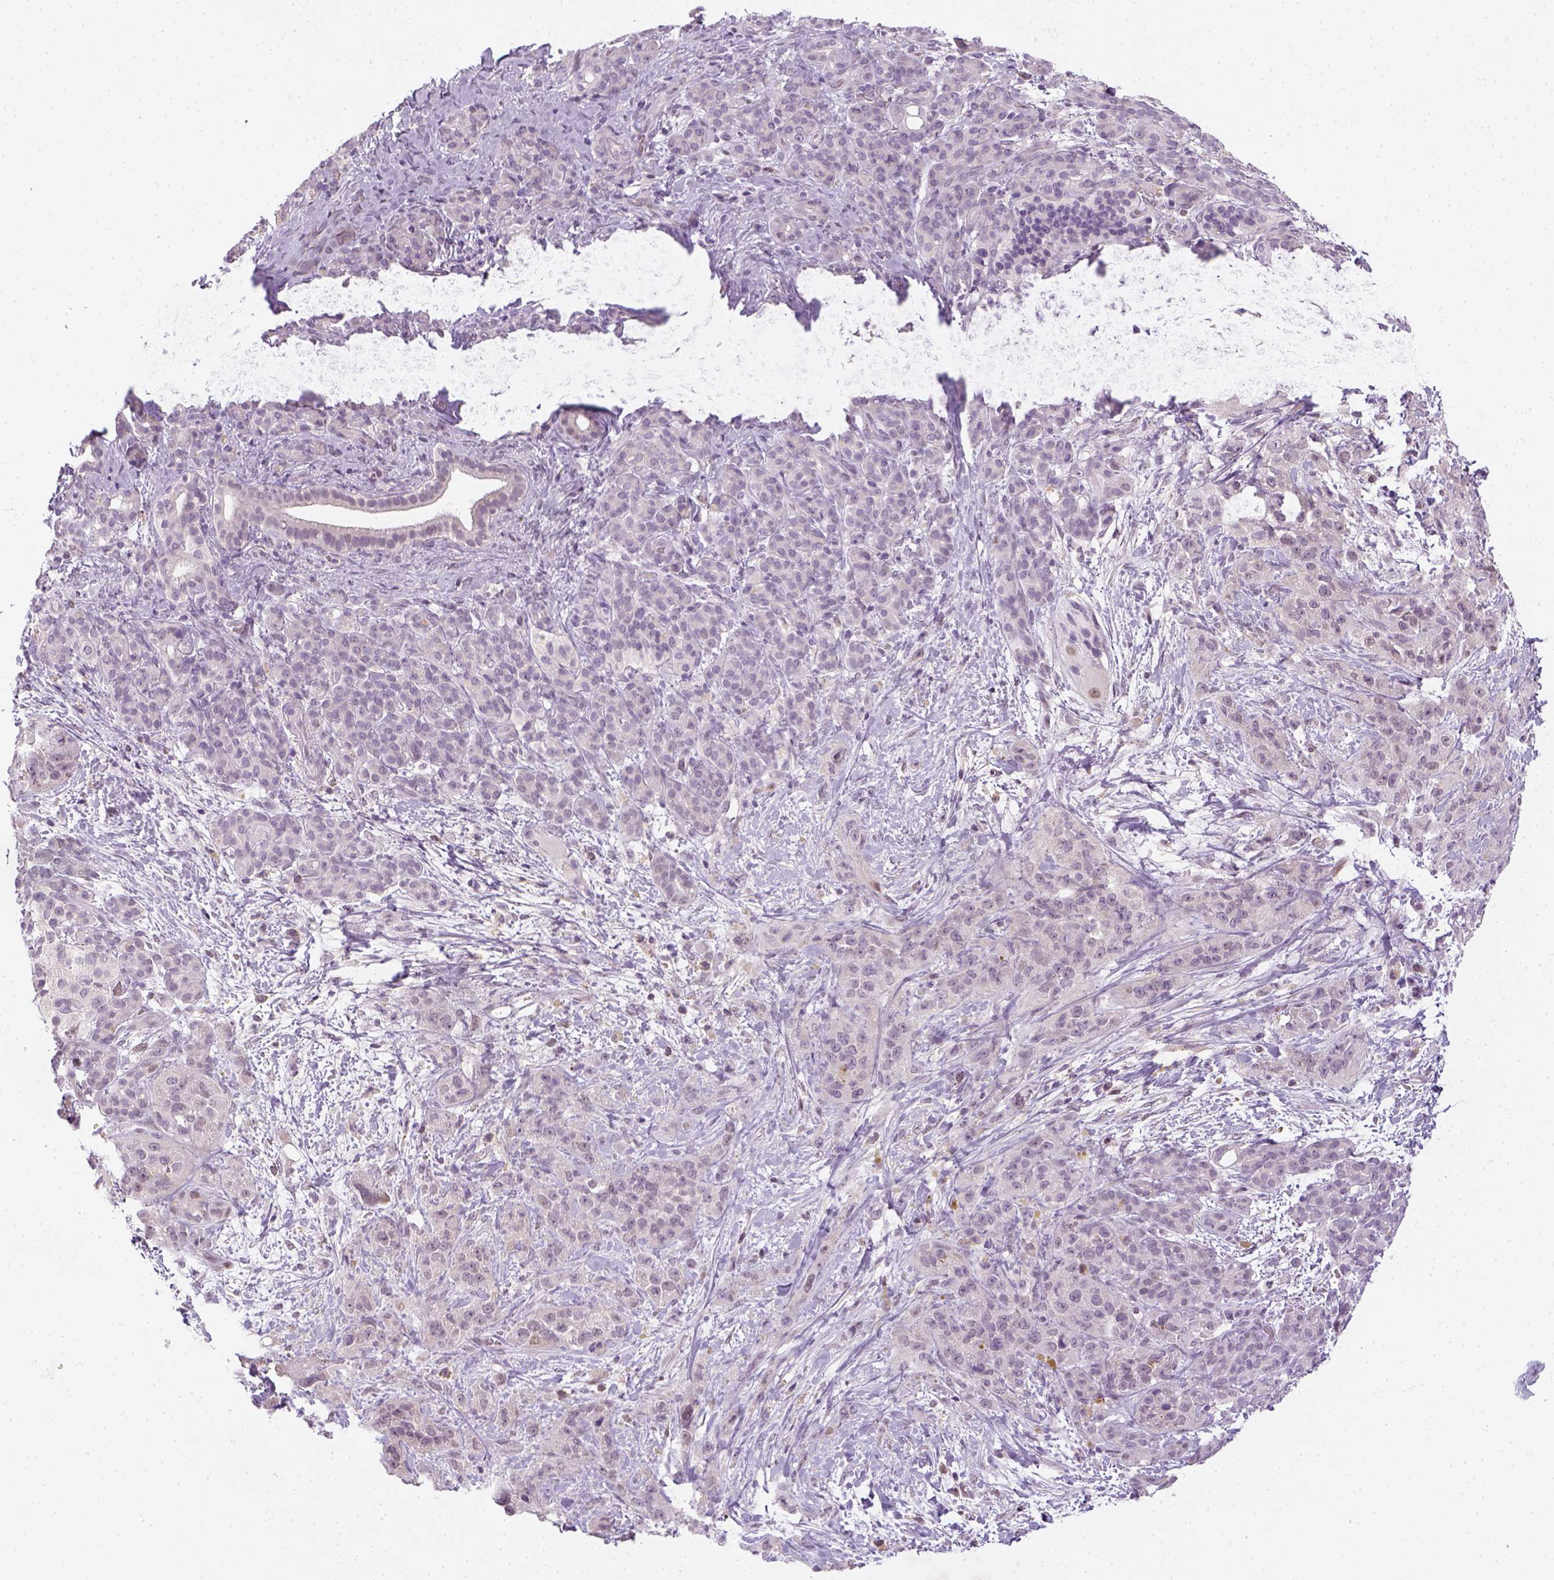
{"staining": {"intensity": "negative", "quantity": "none", "location": "none"}, "tissue": "pancreatic cancer", "cell_type": "Tumor cells", "image_type": "cancer", "snomed": [{"axis": "morphology", "description": "Adenocarcinoma, NOS"}, {"axis": "topography", "description": "Pancreas"}], "caption": "An IHC image of pancreatic cancer (adenocarcinoma) is shown. There is no staining in tumor cells of pancreatic cancer (adenocarcinoma).", "gene": "MAGEB3", "patient": {"sex": "male", "age": 44}}